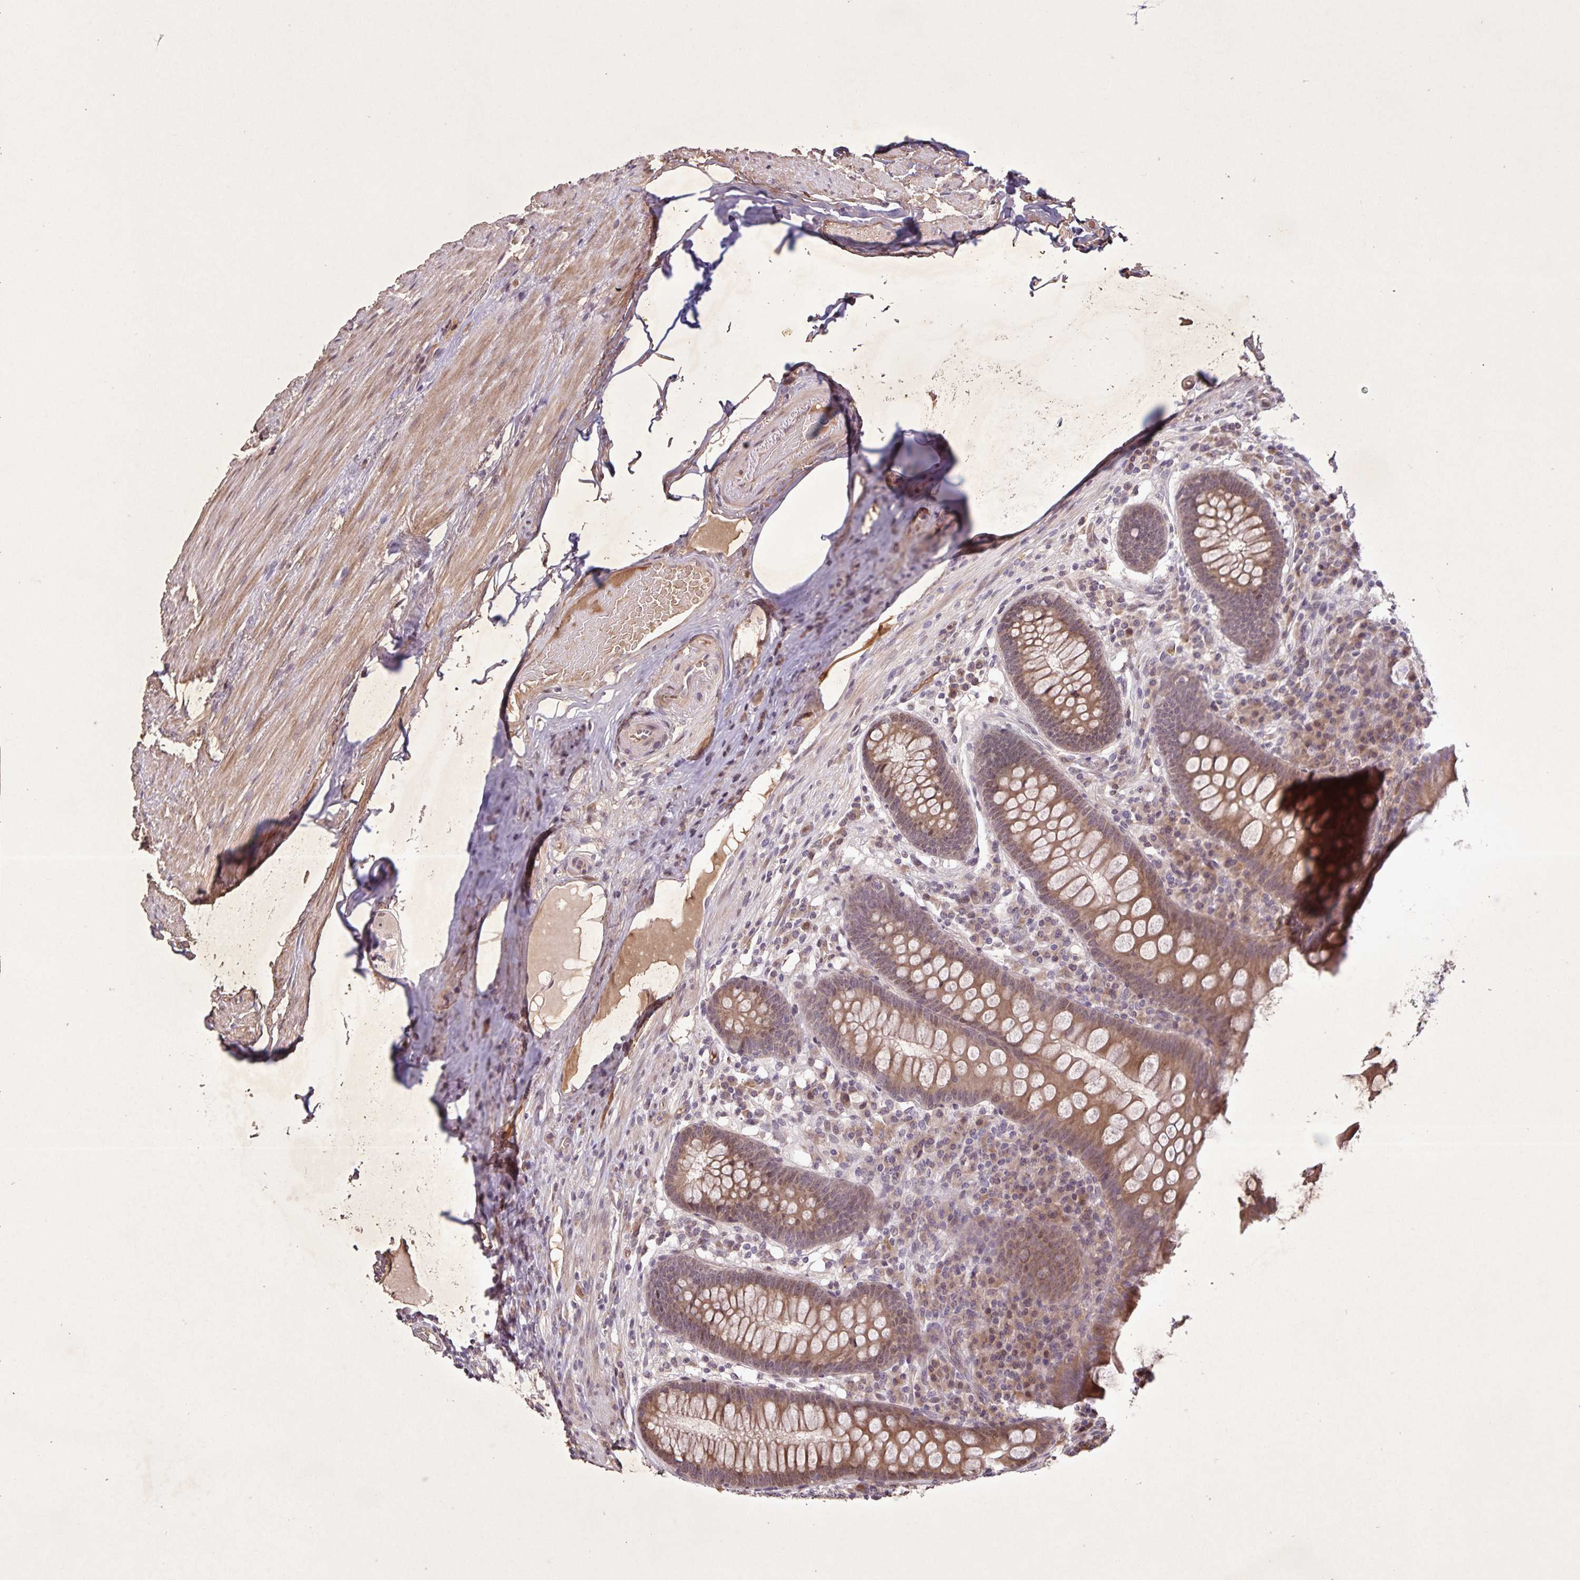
{"staining": {"intensity": "moderate", "quantity": ">75%", "location": "cytoplasmic/membranous,nuclear"}, "tissue": "appendix", "cell_type": "Glandular cells", "image_type": "normal", "snomed": [{"axis": "morphology", "description": "Normal tissue, NOS"}, {"axis": "topography", "description": "Appendix"}], "caption": "Normal appendix demonstrates moderate cytoplasmic/membranous,nuclear staining in about >75% of glandular cells.", "gene": "GDF2", "patient": {"sex": "male", "age": 71}}